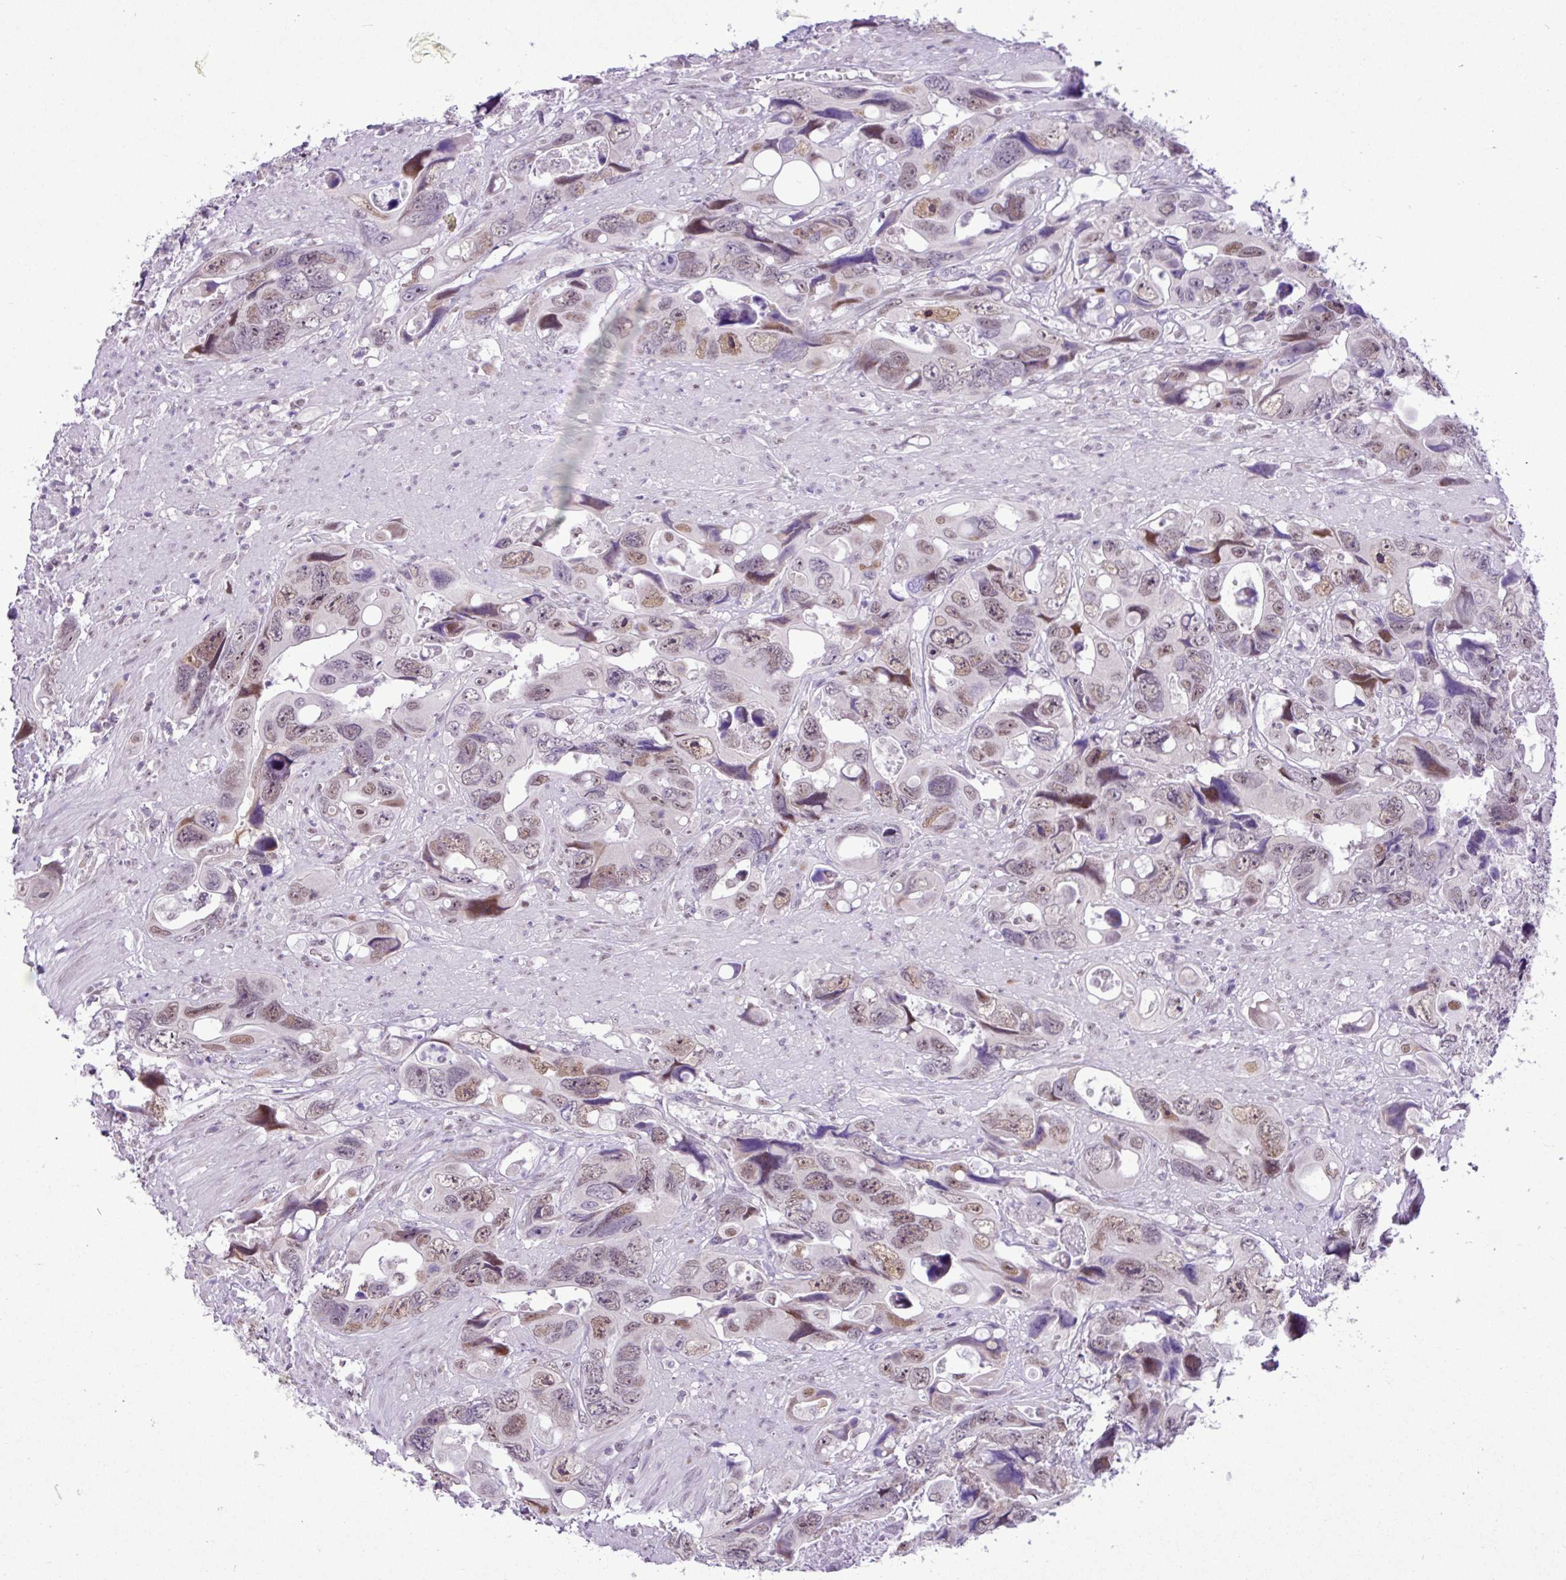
{"staining": {"intensity": "moderate", "quantity": "25%-75%", "location": "nuclear"}, "tissue": "colorectal cancer", "cell_type": "Tumor cells", "image_type": "cancer", "snomed": [{"axis": "morphology", "description": "Adenocarcinoma, NOS"}, {"axis": "topography", "description": "Rectum"}], "caption": "Immunohistochemistry of human colorectal cancer shows medium levels of moderate nuclear expression in about 25%-75% of tumor cells. (Brightfield microscopy of DAB IHC at high magnification).", "gene": "ELOA2", "patient": {"sex": "male", "age": 57}}